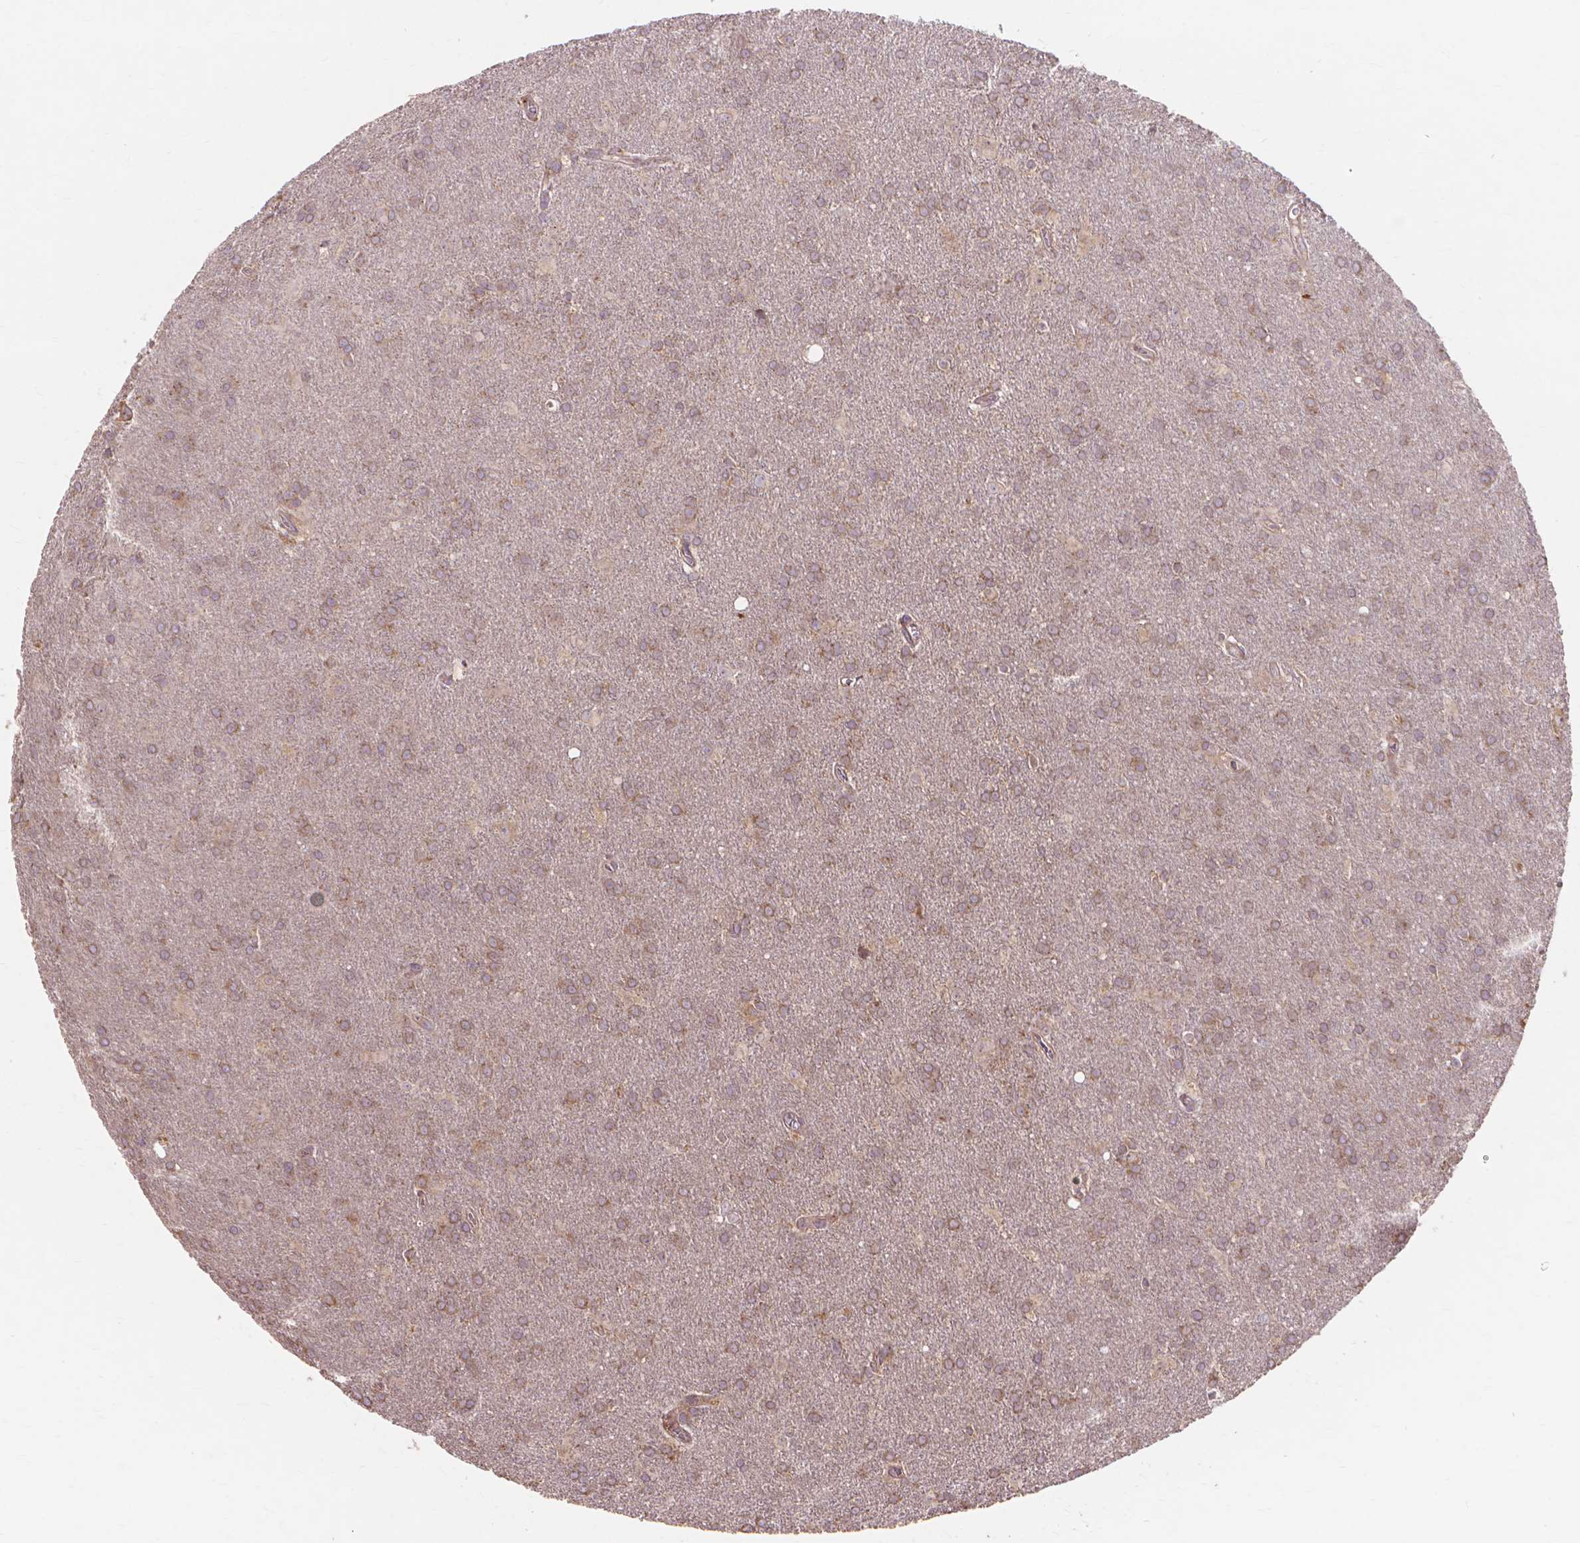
{"staining": {"intensity": "weak", "quantity": ">75%", "location": "cytoplasmic/membranous"}, "tissue": "glioma", "cell_type": "Tumor cells", "image_type": "cancer", "snomed": [{"axis": "morphology", "description": "Glioma, malignant, Low grade"}, {"axis": "topography", "description": "Brain"}], "caption": "Human malignant low-grade glioma stained for a protein (brown) shows weak cytoplasmic/membranous positive staining in approximately >75% of tumor cells.", "gene": "TAB2", "patient": {"sex": "male", "age": 58}}